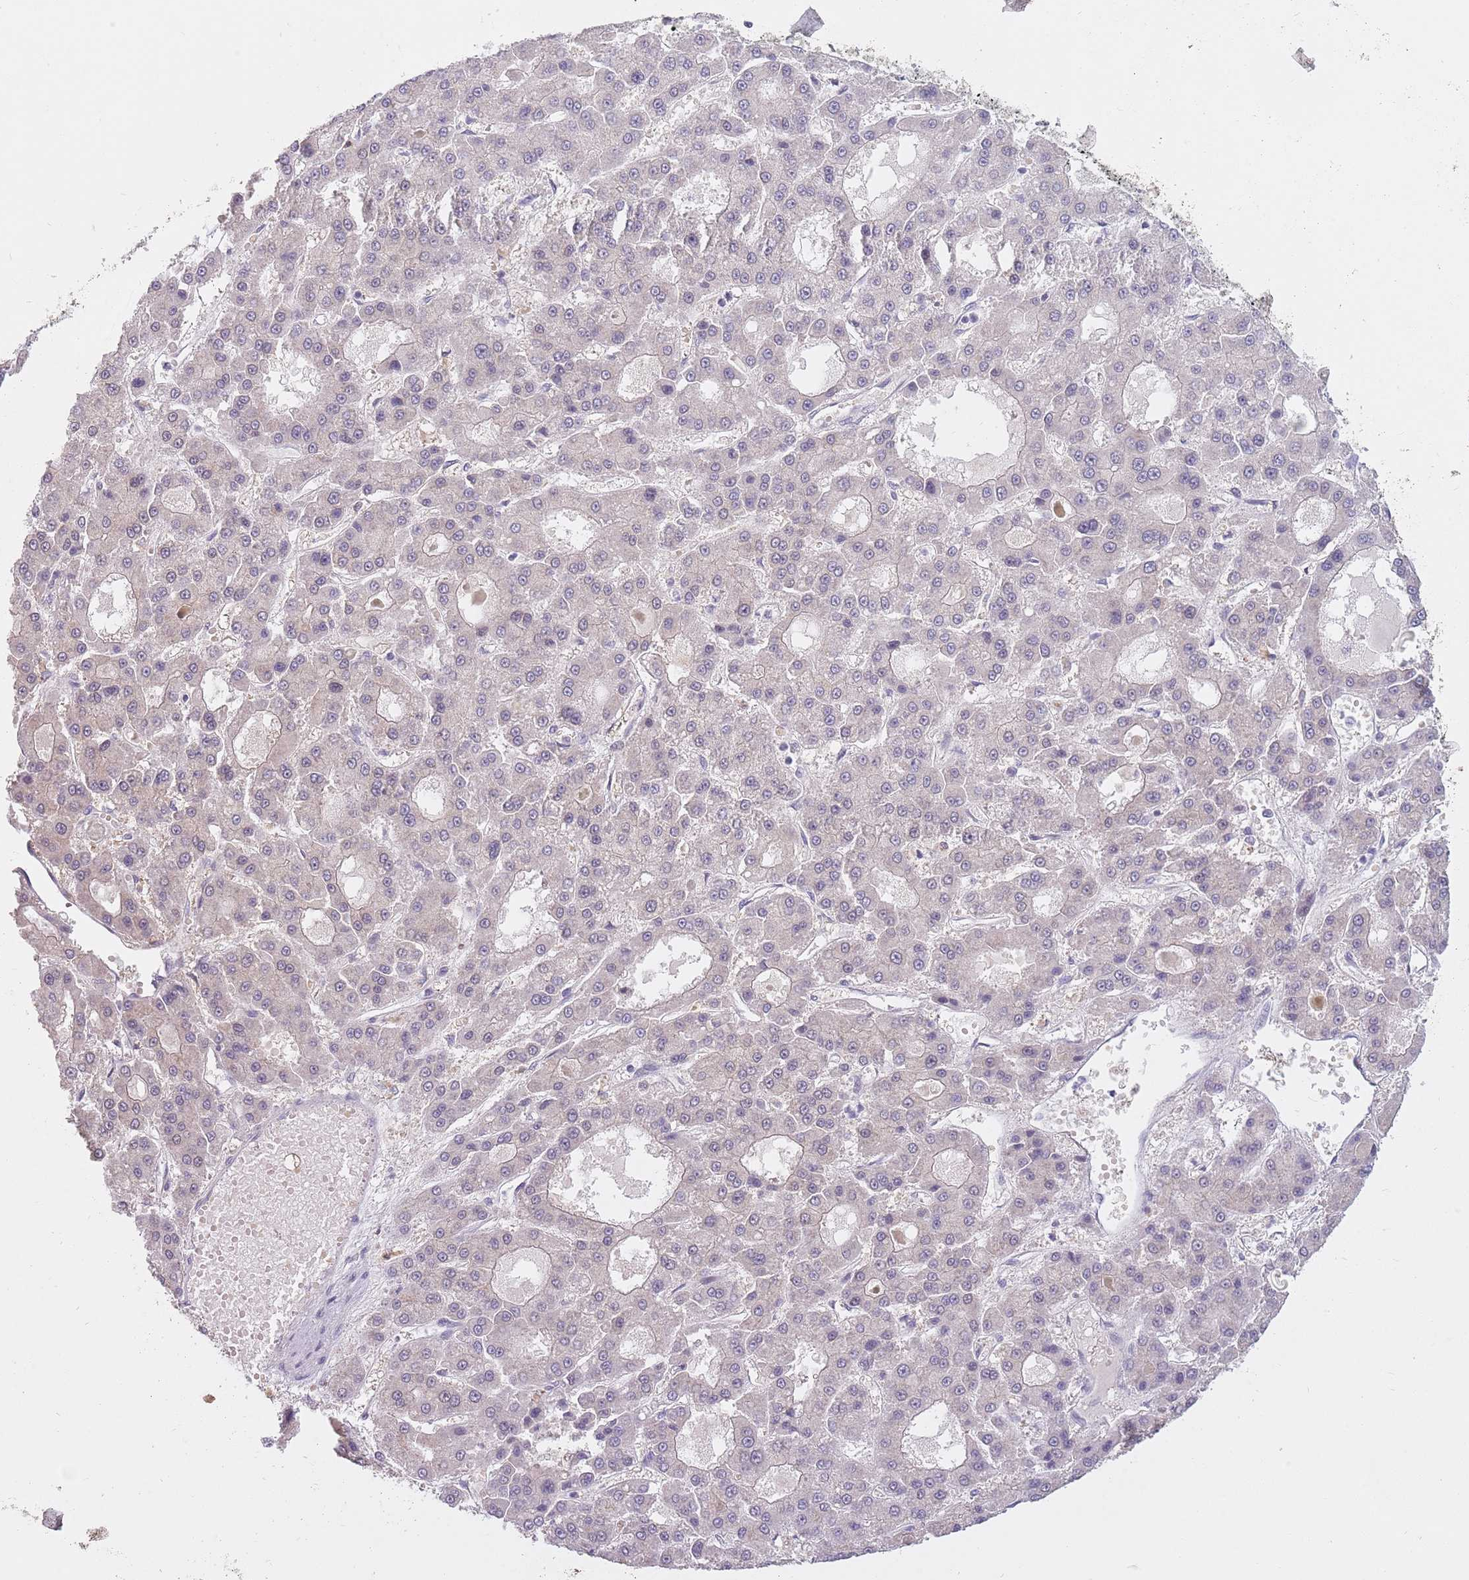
{"staining": {"intensity": "negative", "quantity": "none", "location": "none"}, "tissue": "liver cancer", "cell_type": "Tumor cells", "image_type": "cancer", "snomed": [{"axis": "morphology", "description": "Carcinoma, Hepatocellular, NOS"}, {"axis": "topography", "description": "Liver"}], "caption": "Immunohistochemistry (IHC) micrograph of neoplastic tissue: human hepatocellular carcinoma (liver) stained with DAB displays no significant protein expression in tumor cells. (DAB IHC with hematoxylin counter stain).", "gene": "ZNF574", "patient": {"sex": "male", "age": 70}}